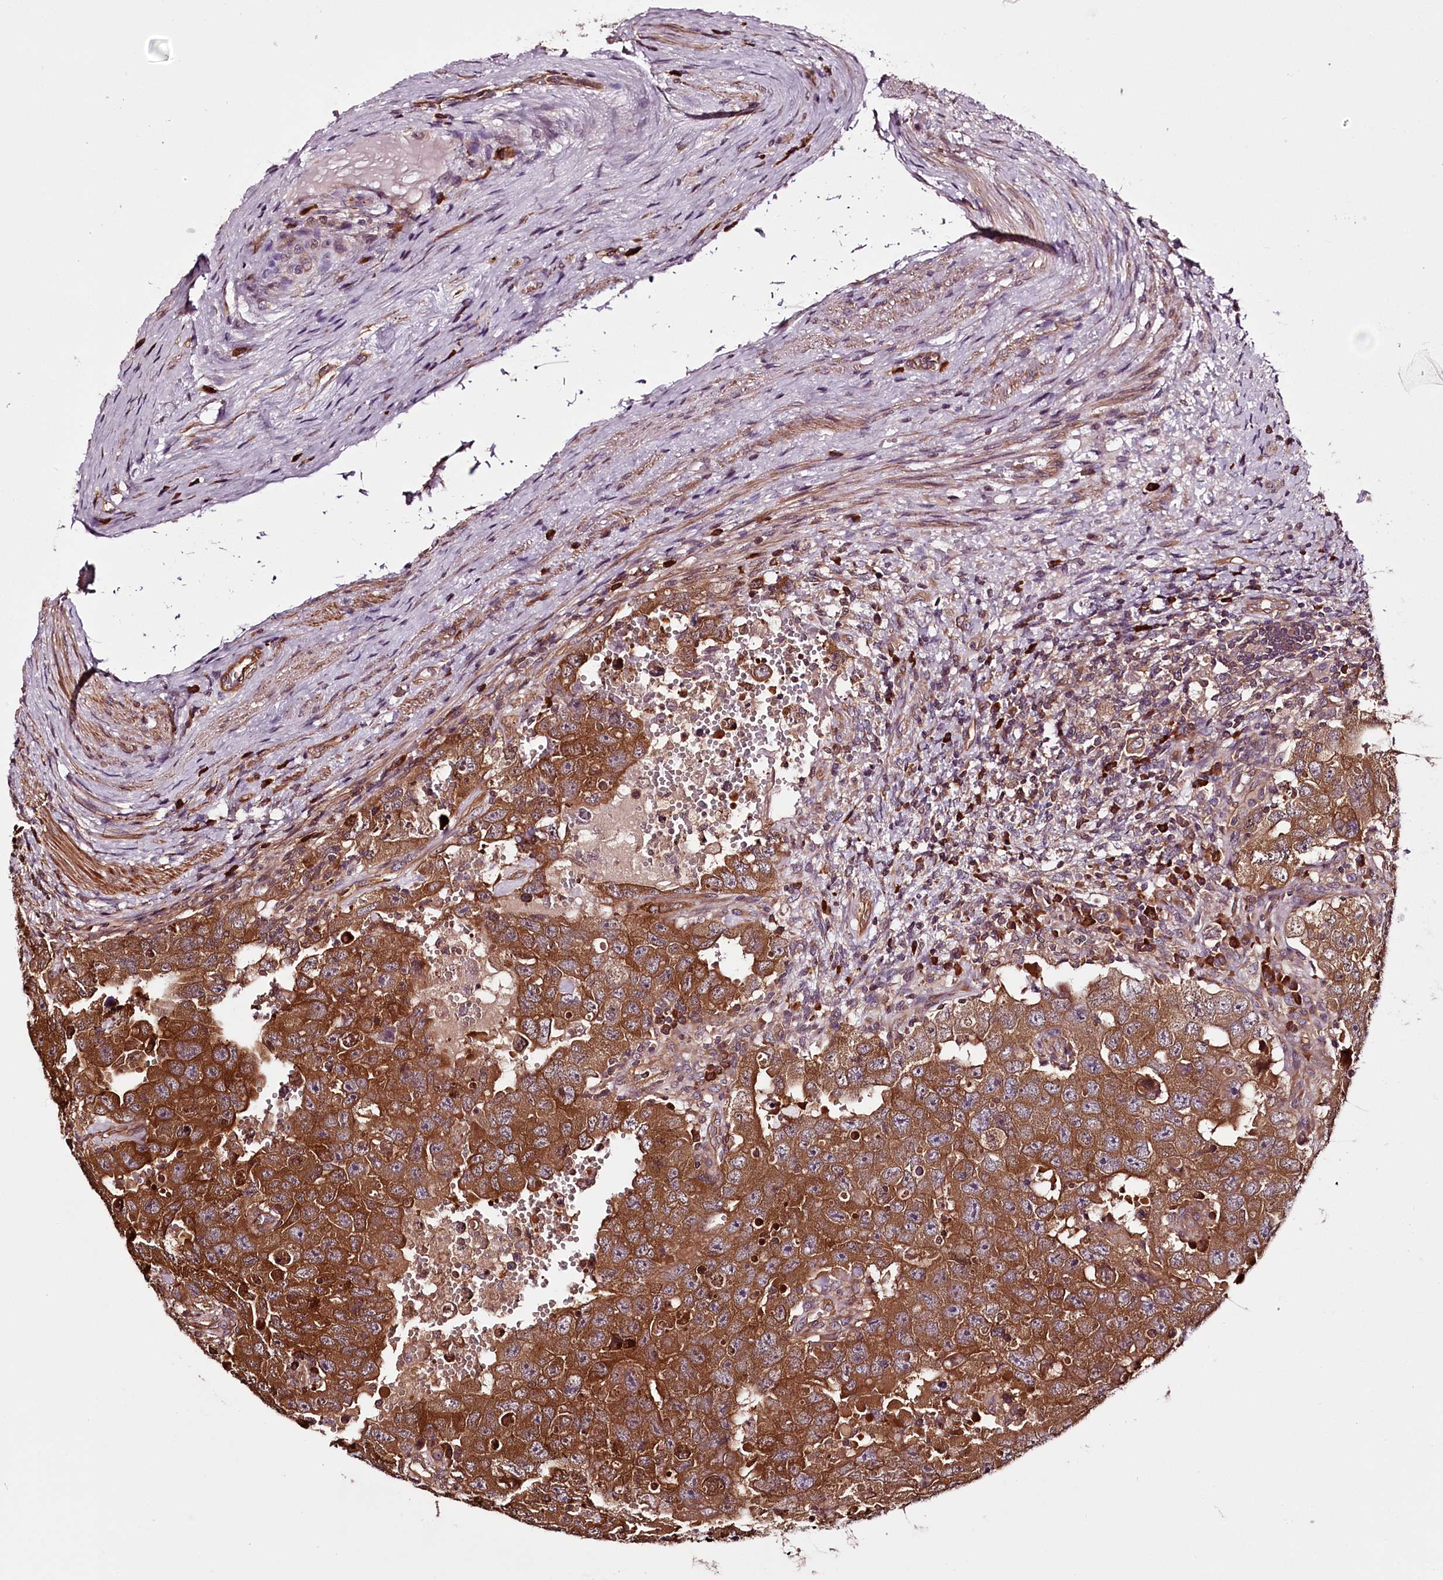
{"staining": {"intensity": "strong", "quantity": ">75%", "location": "cytoplasmic/membranous"}, "tissue": "testis cancer", "cell_type": "Tumor cells", "image_type": "cancer", "snomed": [{"axis": "morphology", "description": "Carcinoma, Embryonal, NOS"}, {"axis": "topography", "description": "Testis"}], "caption": "Immunohistochemical staining of embryonal carcinoma (testis) exhibits high levels of strong cytoplasmic/membranous staining in approximately >75% of tumor cells.", "gene": "TARS1", "patient": {"sex": "male", "age": 26}}